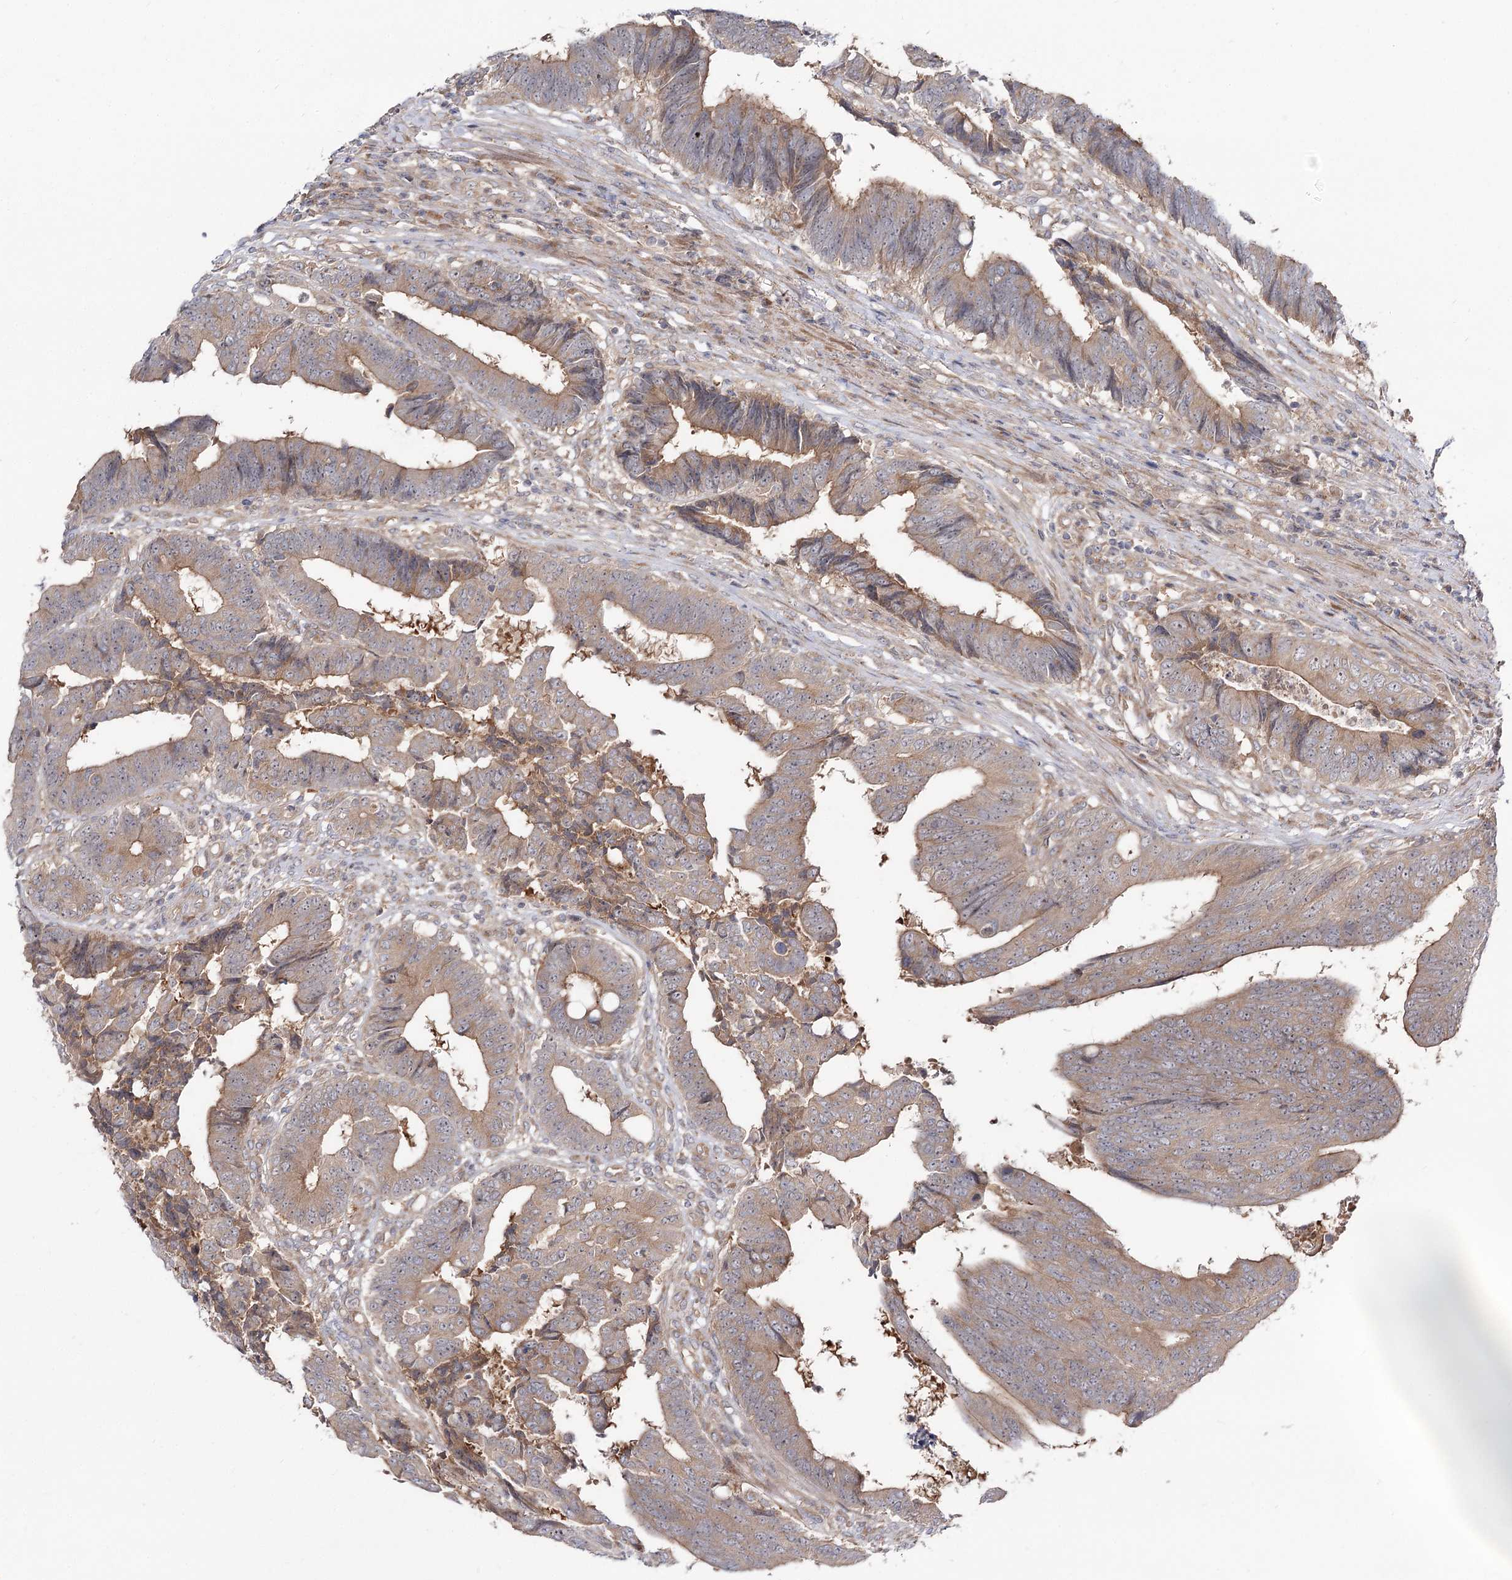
{"staining": {"intensity": "moderate", "quantity": ">75%", "location": "cytoplasmic/membranous"}, "tissue": "colorectal cancer", "cell_type": "Tumor cells", "image_type": "cancer", "snomed": [{"axis": "morphology", "description": "Adenocarcinoma, NOS"}, {"axis": "topography", "description": "Rectum"}], "caption": "This is an image of IHC staining of adenocarcinoma (colorectal), which shows moderate expression in the cytoplasmic/membranous of tumor cells.", "gene": "C11orf80", "patient": {"sex": "male", "age": 84}}